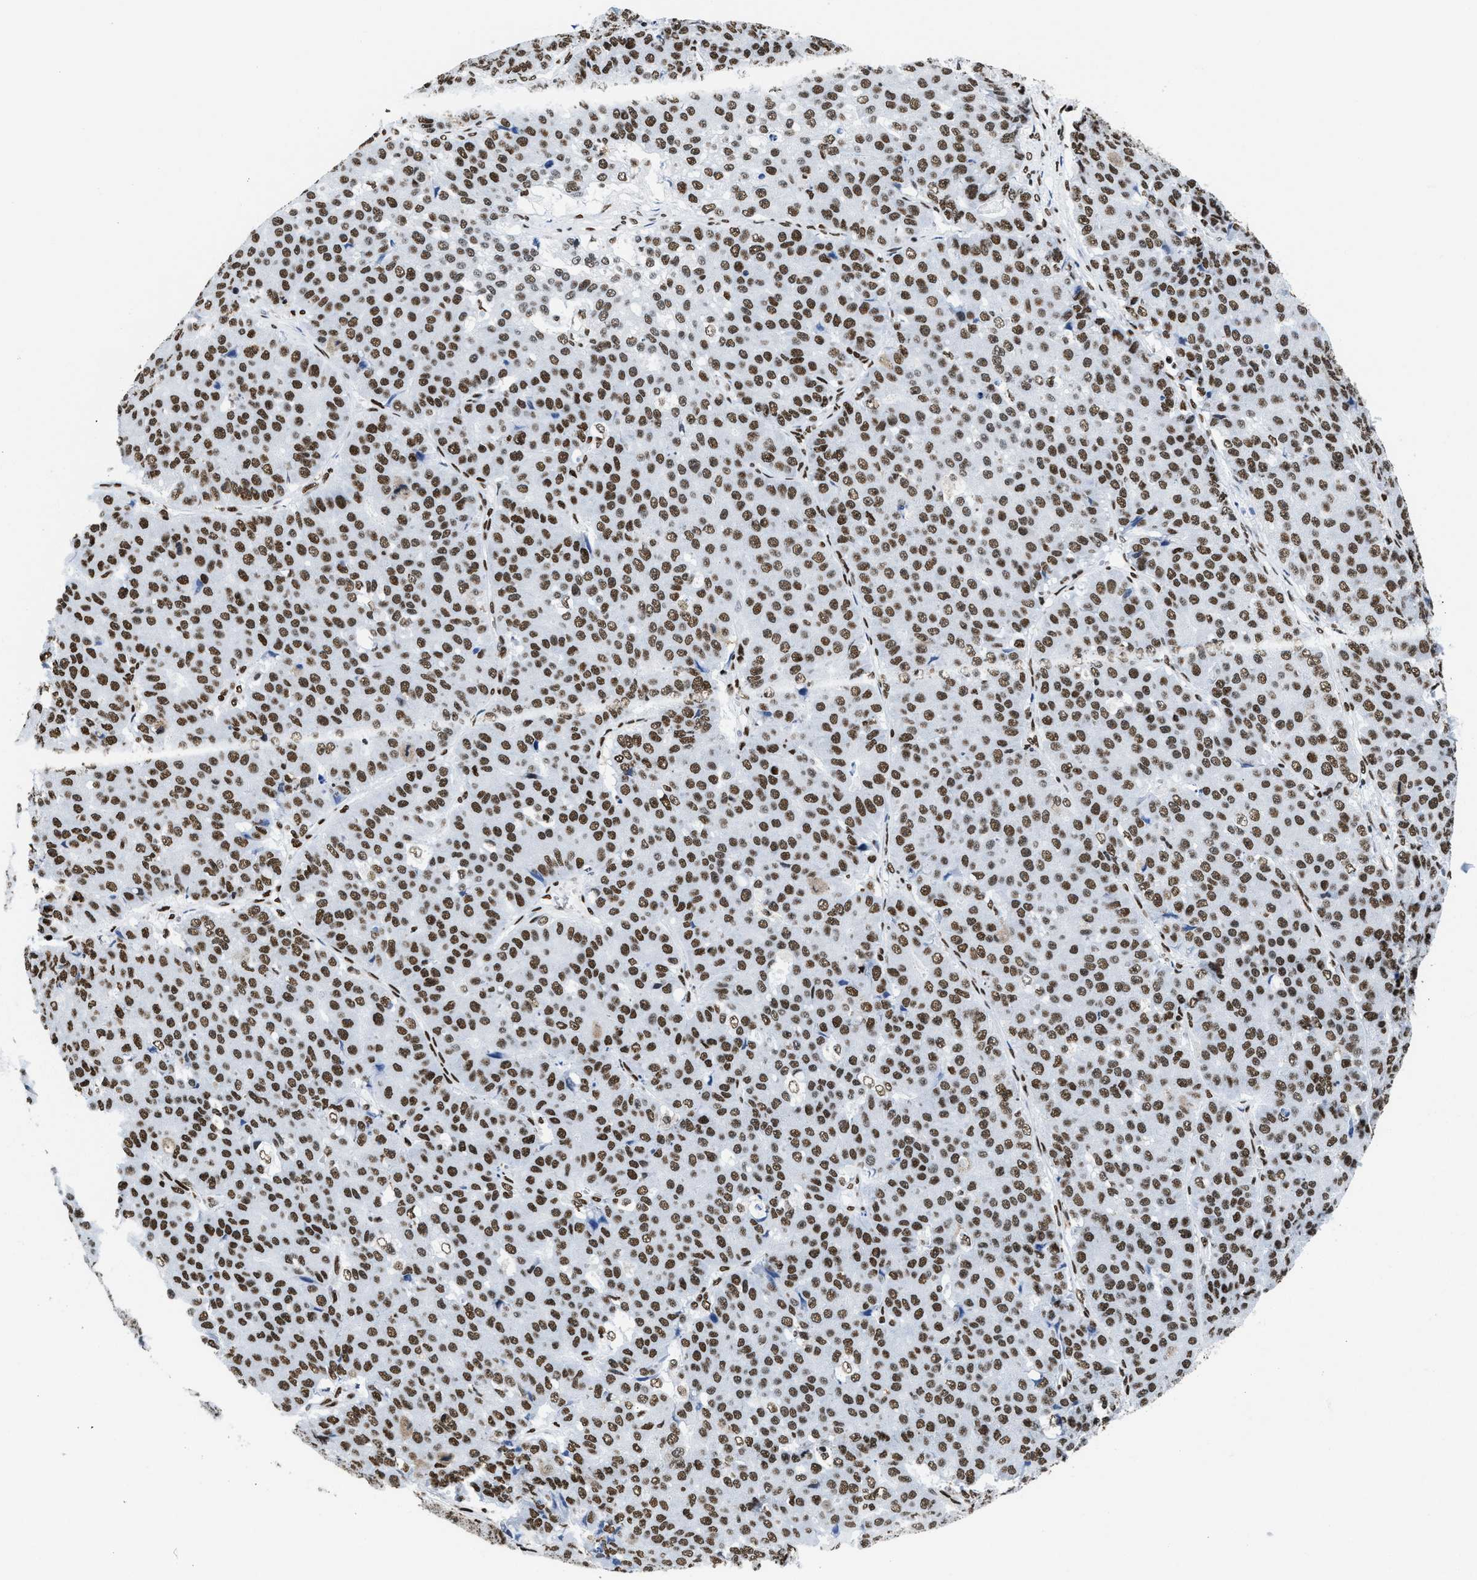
{"staining": {"intensity": "moderate", "quantity": ">75%", "location": "nuclear"}, "tissue": "pancreatic cancer", "cell_type": "Tumor cells", "image_type": "cancer", "snomed": [{"axis": "morphology", "description": "Adenocarcinoma, NOS"}, {"axis": "topography", "description": "Pancreas"}], "caption": "Pancreatic cancer stained with DAB IHC reveals medium levels of moderate nuclear staining in about >75% of tumor cells.", "gene": "SMARCC2", "patient": {"sex": "male", "age": 50}}